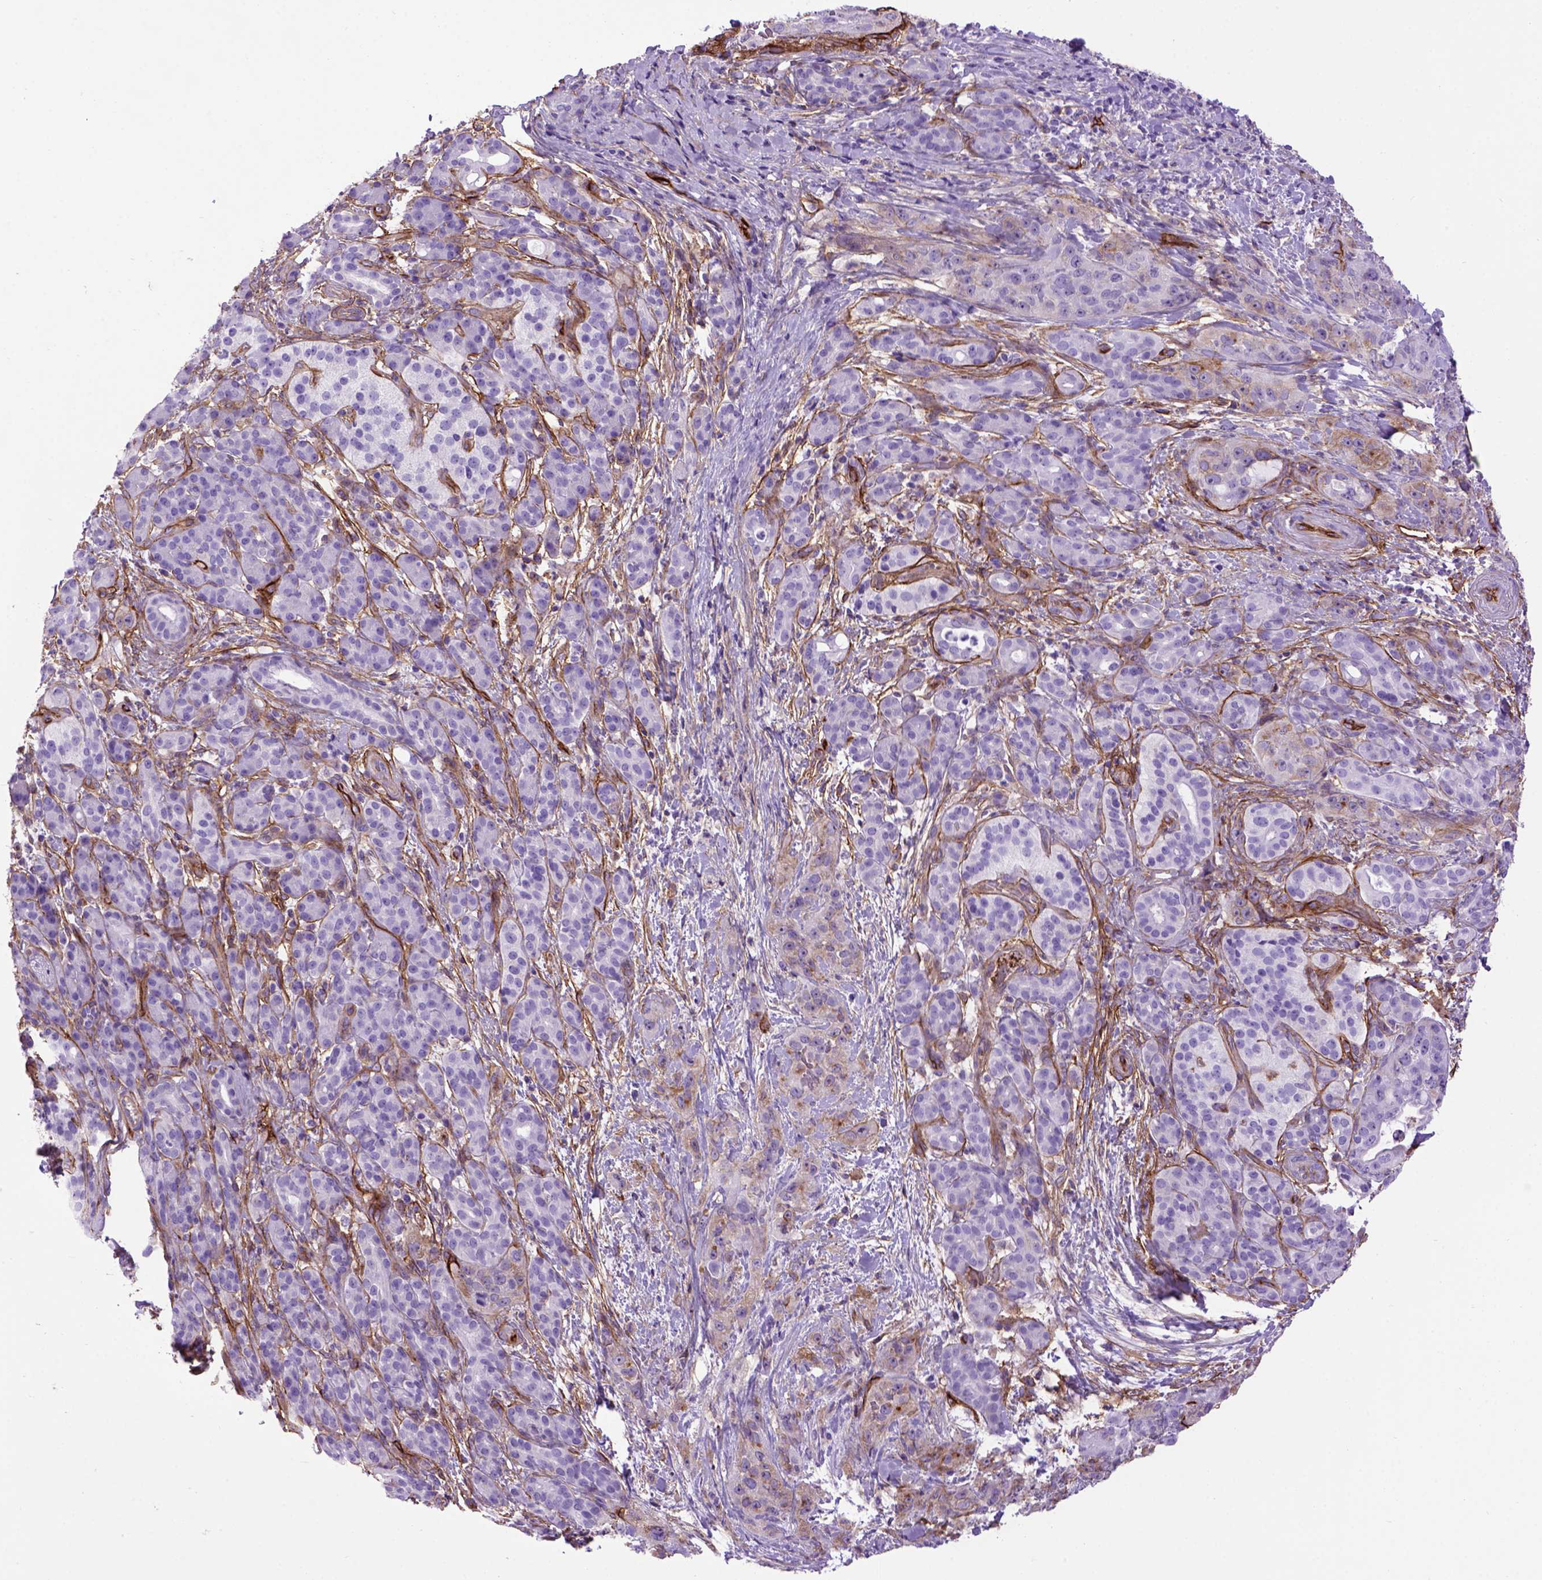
{"staining": {"intensity": "moderate", "quantity": "<25%", "location": "cytoplasmic/membranous"}, "tissue": "pancreatic cancer", "cell_type": "Tumor cells", "image_type": "cancer", "snomed": [{"axis": "morphology", "description": "Adenocarcinoma, NOS"}, {"axis": "topography", "description": "Pancreas"}], "caption": "High-magnification brightfield microscopy of pancreatic adenocarcinoma stained with DAB (3,3'-diaminobenzidine) (brown) and counterstained with hematoxylin (blue). tumor cells exhibit moderate cytoplasmic/membranous positivity is present in about<25% of cells.", "gene": "ENG", "patient": {"sex": "male", "age": 44}}